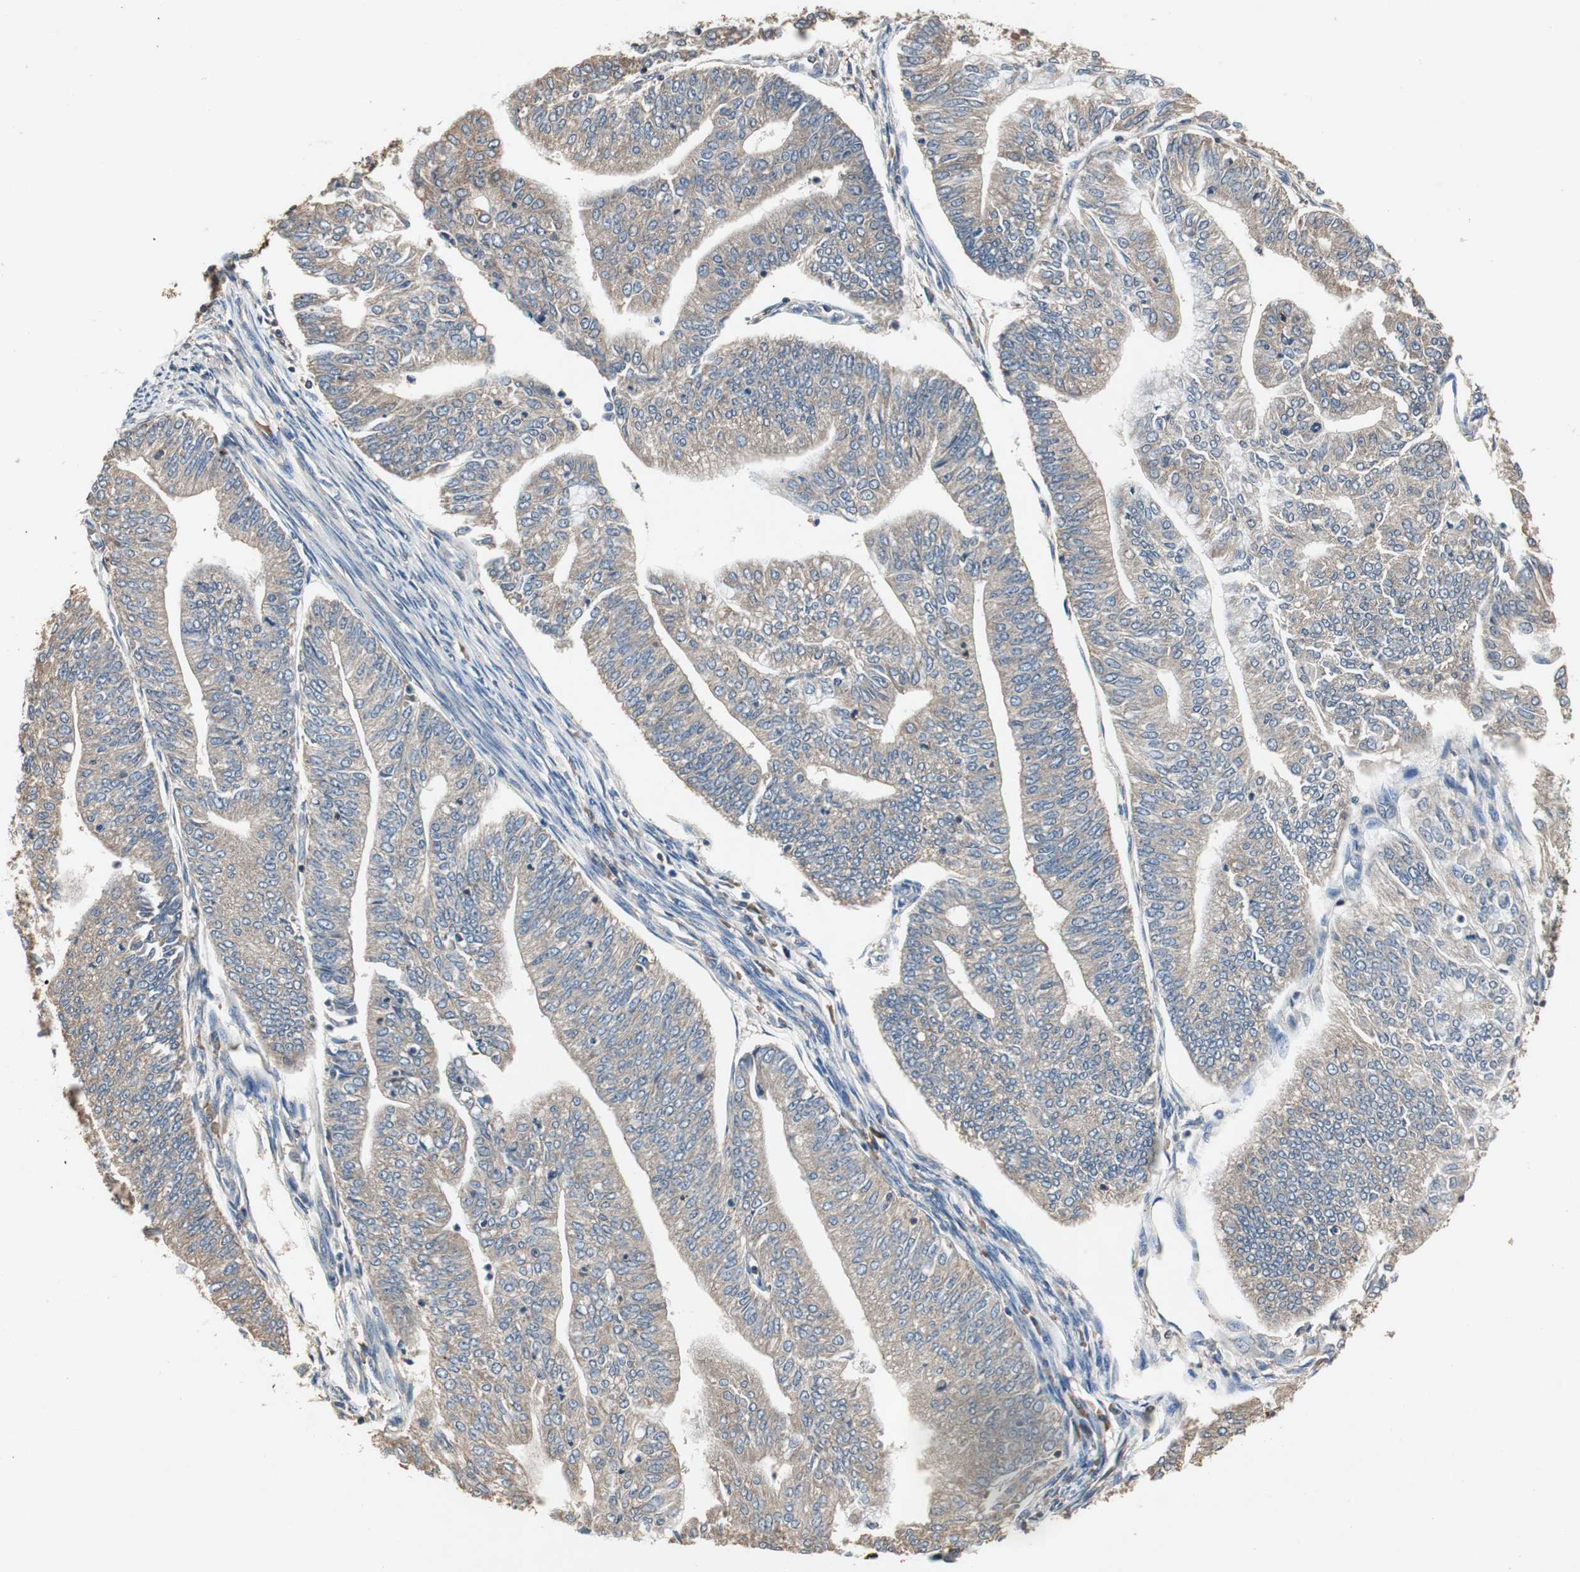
{"staining": {"intensity": "weak", "quantity": ">75%", "location": "cytoplasmic/membranous"}, "tissue": "endometrial cancer", "cell_type": "Tumor cells", "image_type": "cancer", "snomed": [{"axis": "morphology", "description": "Adenocarcinoma, NOS"}, {"axis": "topography", "description": "Endometrium"}], "caption": "Weak cytoplasmic/membranous protein expression is present in about >75% of tumor cells in endometrial cancer (adenocarcinoma).", "gene": "TNFRSF14", "patient": {"sex": "female", "age": 59}}